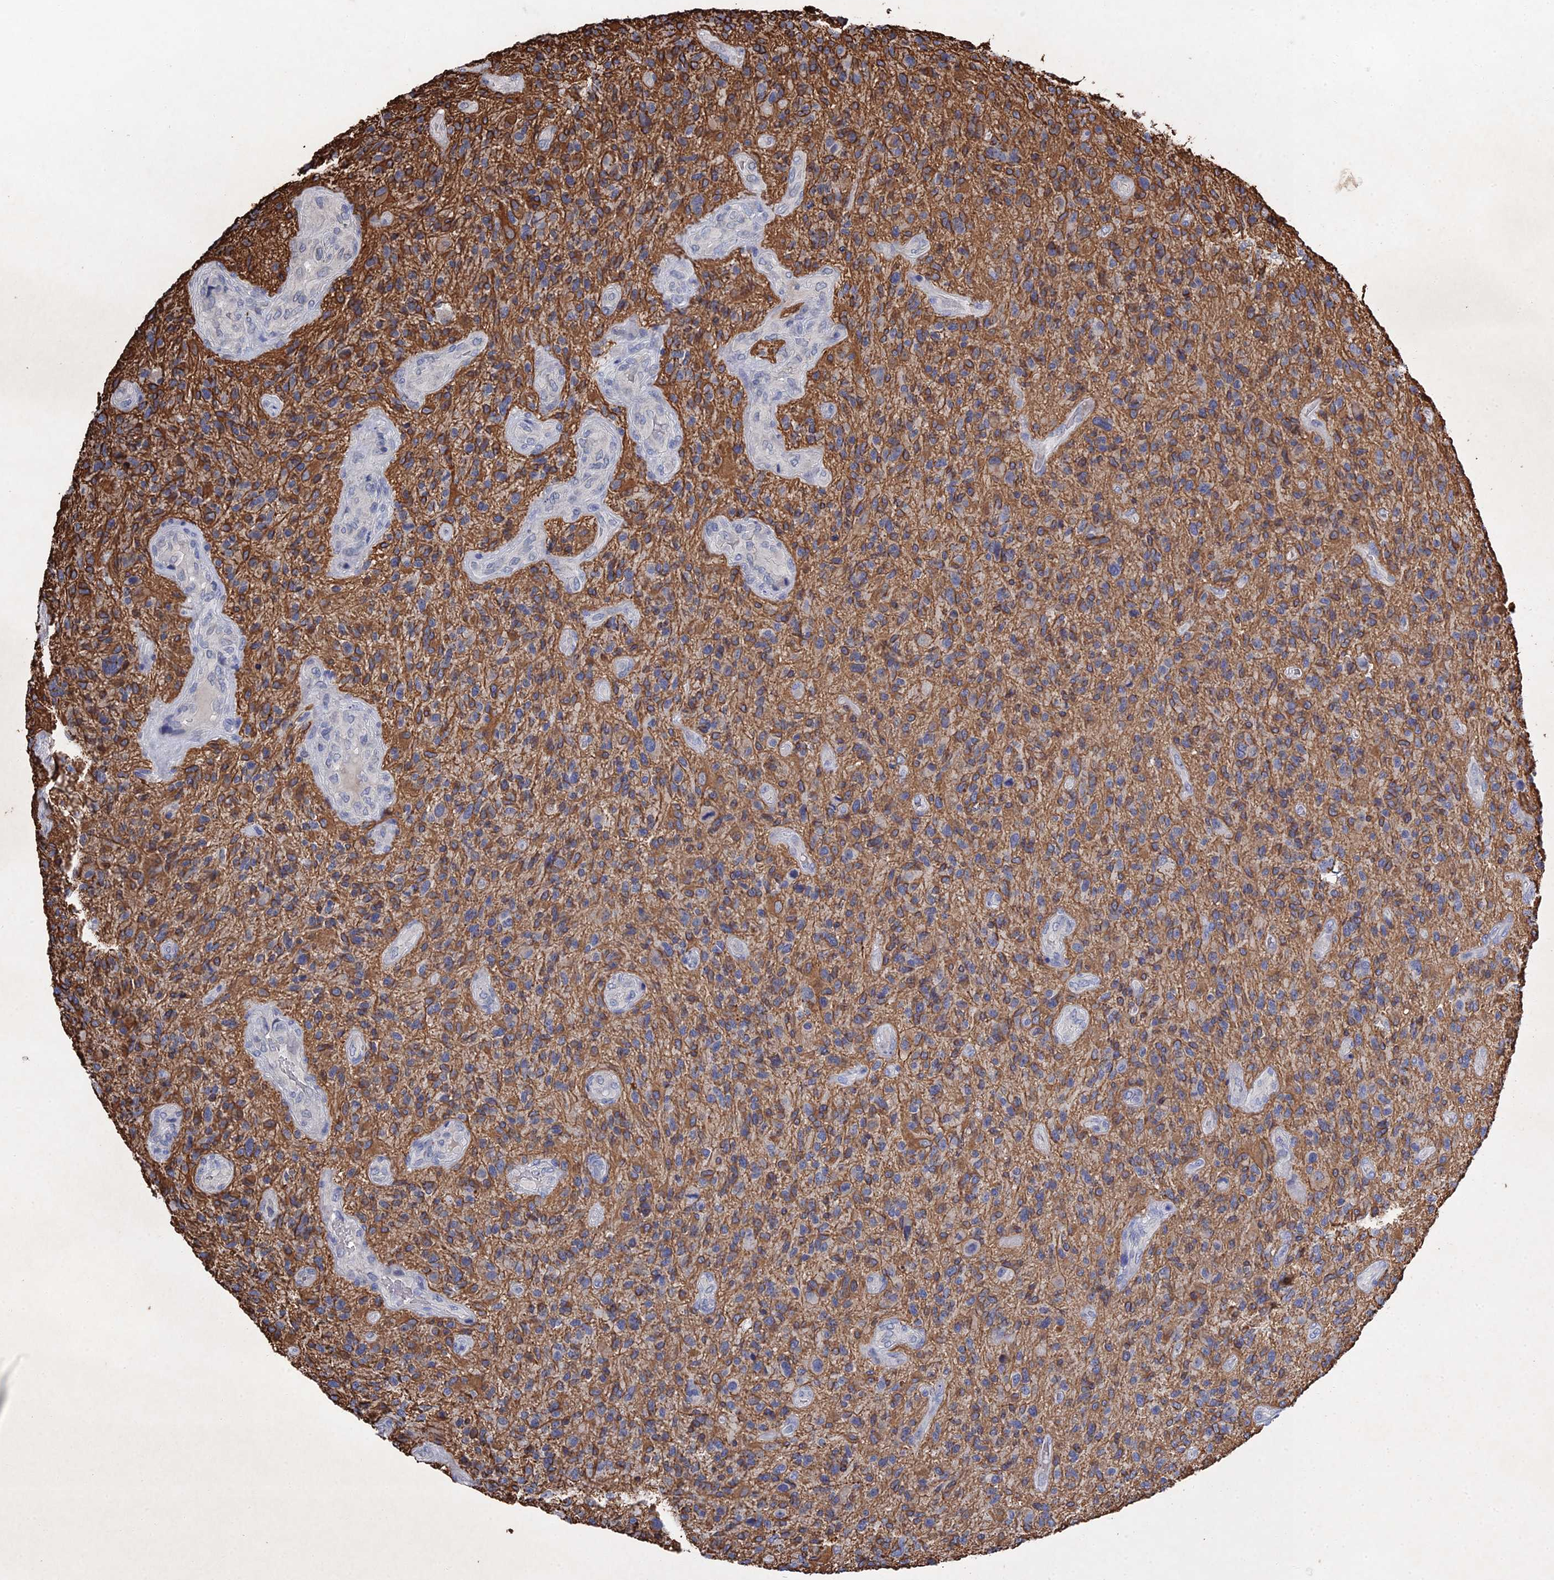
{"staining": {"intensity": "moderate", "quantity": "25%-75%", "location": "cytoplasmic/membranous"}, "tissue": "glioma", "cell_type": "Tumor cells", "image_type": "cancer", "snomed": [{"axis": "morphology", "description": "Glioma, malignant, High grade"}, {"axis": "topography", "description": "Brain"}], "caption": "This is an image of immunohistochemistry staining of malignant glioma (high-grade), which shows moderate expression in the cytoplasmic/membranous of tumor cells.", "gene": "GFAP", "patient": {"sex": "male", "age": 47}}